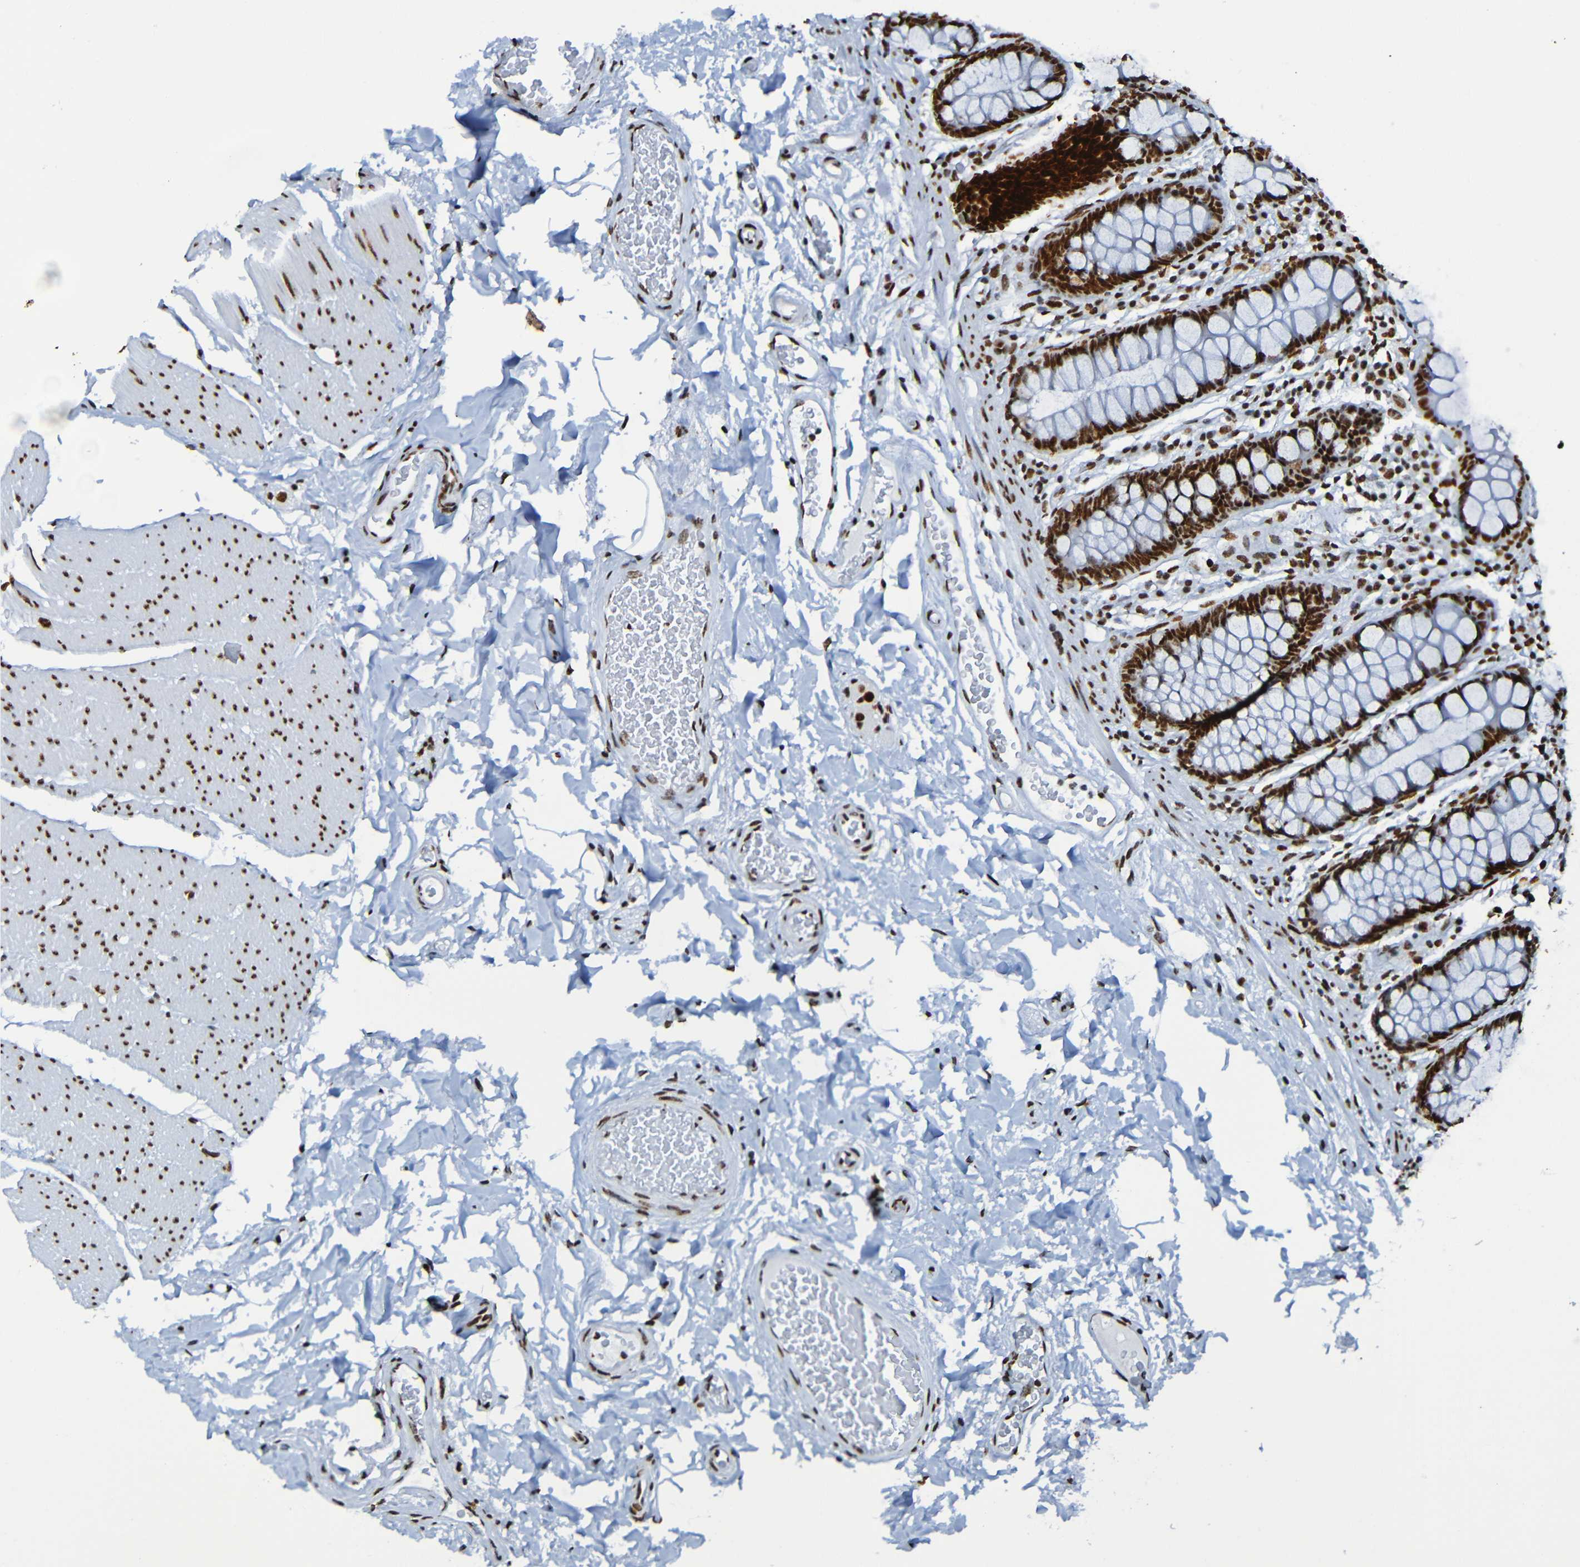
{"staining": {"intensity": "strong", "quantity": ">75%", "location": "nuclear"}, "tissue": "colon", "cell_type": "Endothelial cells", "image_type": "normal", "snomed": [{"axis": "morphology", "description": "Normal tissue, NOS"}, {"axis": "topography", "description": "Colon"}], "caption": "This is an image of IHC staining of normal colon, which shows strong expression in the nuclear of endothelial cells.", "gene": "SRSF3", "patient": {"sex": "female", "age": 80}}